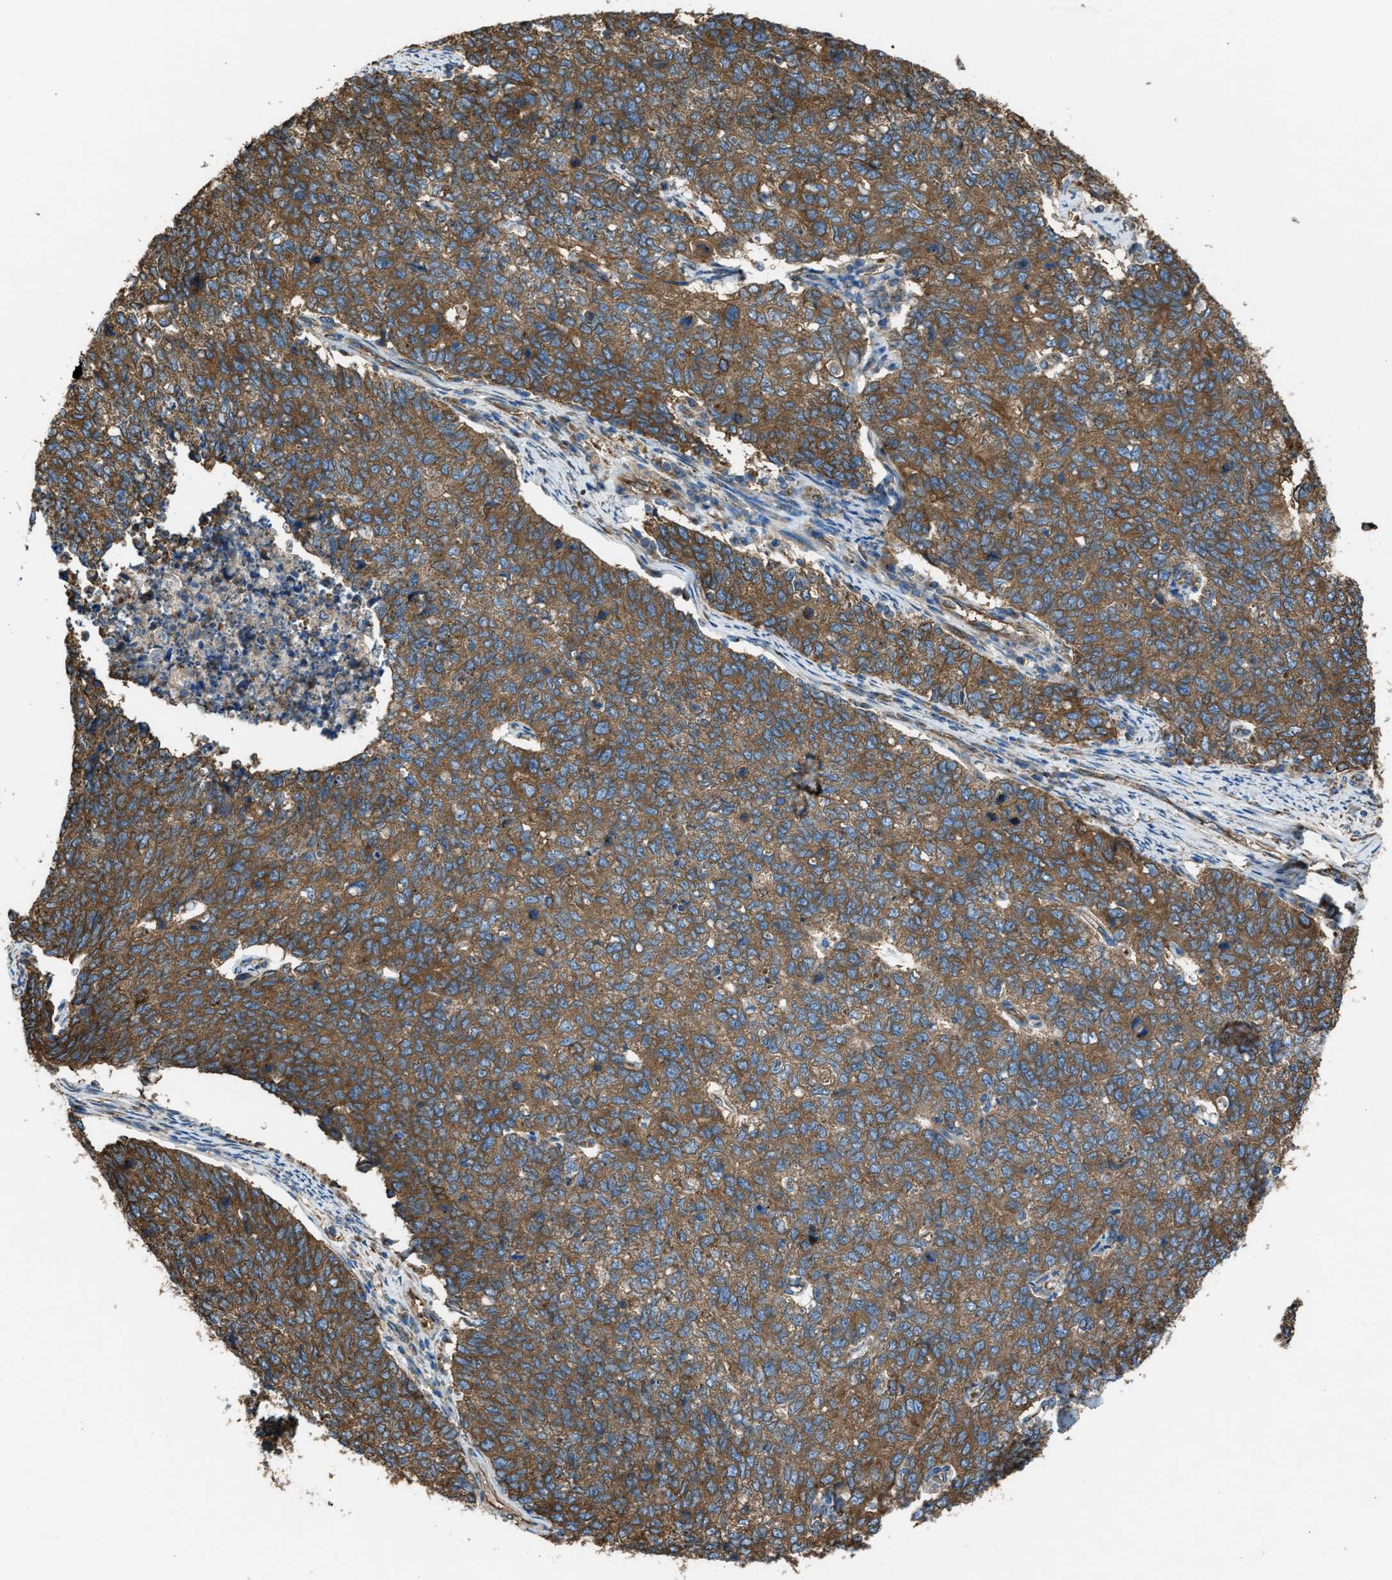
{"staining": {"intensity": "moderate", "quantity": ">75%", "location": "cytoplasmic/membranous"}, "tissue": "cervical cancer", "cell_type": "Tumor cells", "image_type": "cancer", "snomed": [{"axis": "morphology", "description": "Squamous cell carcinoma, NOS"}, {"axis": "topography", "description": "Cervix"}], "caption": "Cervical cancer (squamous cell carcinoma) tissue exhibits moderate cytoplasmic/membranous staining in about >75% of tumor cells, visualized by immunohistochemistry. The staining was performed using DAB (3,3'-diaminobenzidine), with brown indicating positive protein expression. Nuclei are stained blue with hematoxylin.", "gene": "TRPC1", "patient": {"sex": "female", "age": 63}}